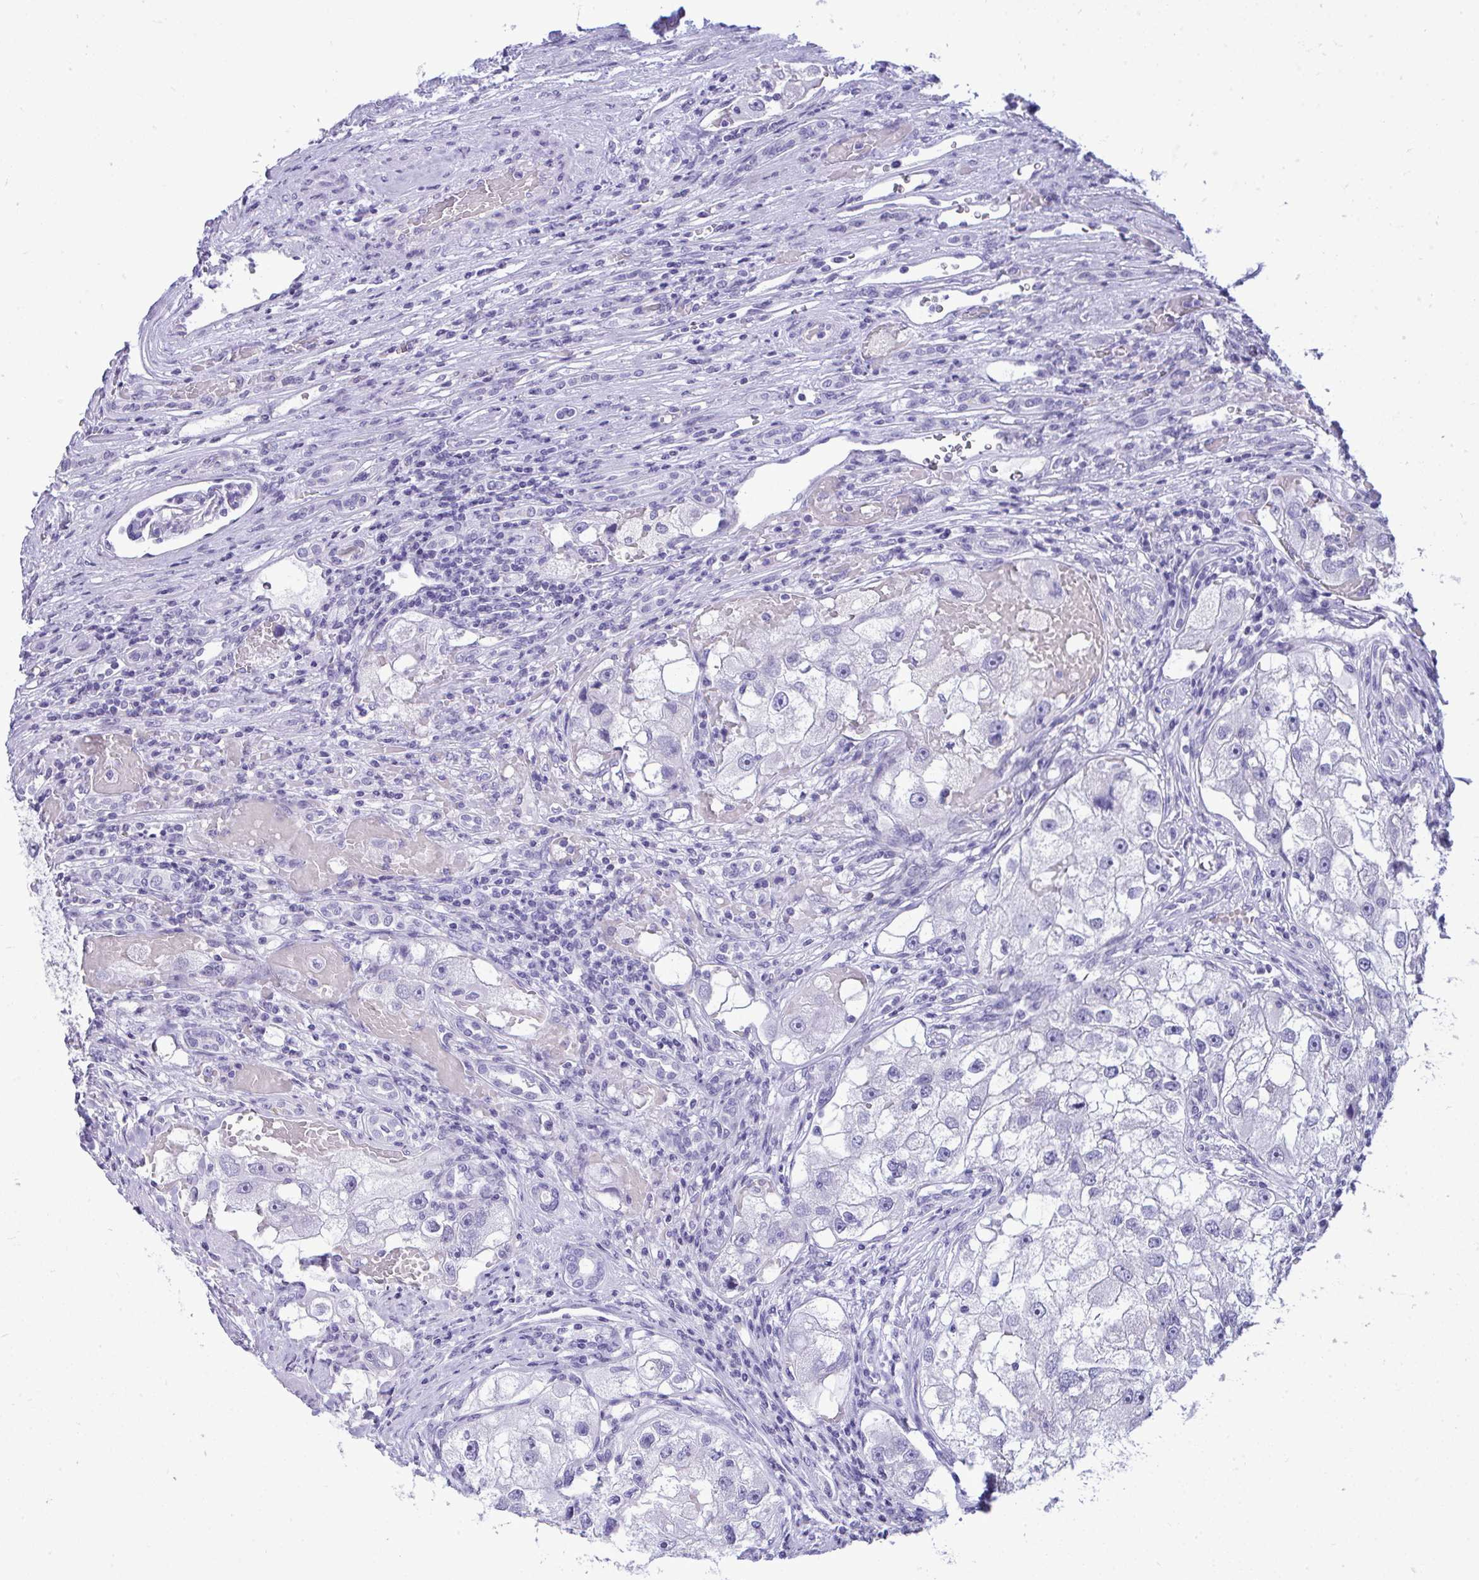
{"staining": {"intensity": "negative", "quantity": "none", "location": "none"}, "tissue": "renal cancer", "cell_type": "Tumor cells", "image_type": "cancer", "snomed": [{"axis": "morphology", "description": "Adenocarcinoma, NOS"}, {"axis": "topography", "description": "Kidney"}], "caption": "Tumor cells show no significant protein positivity in renal adenocarcinoma. Nuclei are stained in blue.", "gene": "PRM2", "patient": {"sex": "male", "age": 63}}